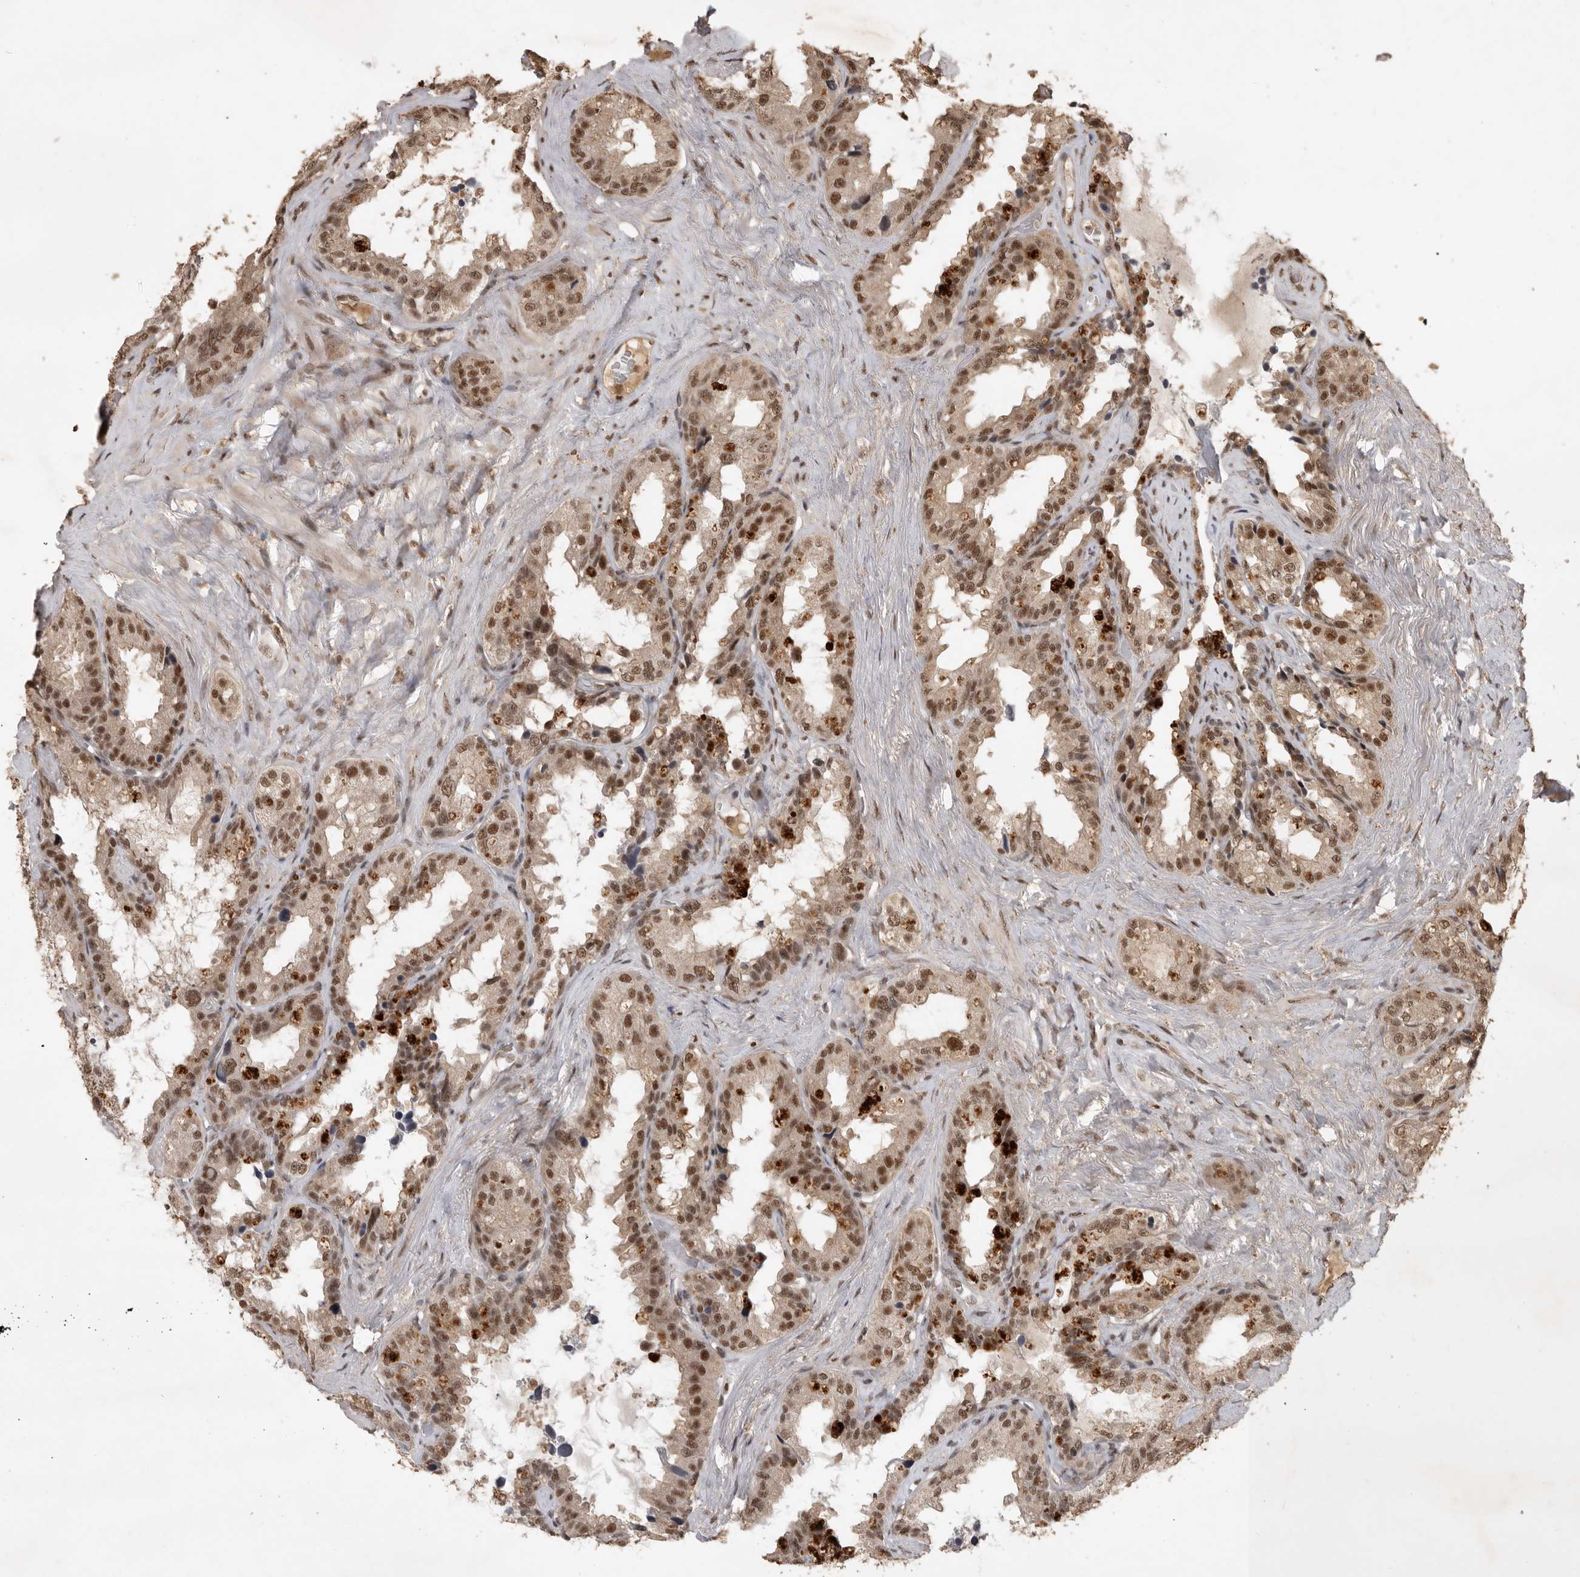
{"staining": {"intensity": "moderate", "quantity": ">75%", "location": "nuclear"}, "tissue": "seminal vesicle", "cell_type": "Glandular cells", "image_type": "normal", "snomed": [{"axis": "morphology", "description": "Normal tissue, NOS"}, {"axis": "topography", "description": "Seminal veicle"}], "caption": "This image shows normal seminal vesicle stained with IHC to label a protein in brown. The nuclear of glandular cells show moderate positivity for the protein. Nuclei are counter-stained blue.", "gene": "CBLL1", "patient": {"sex": "male", "age": 80}}